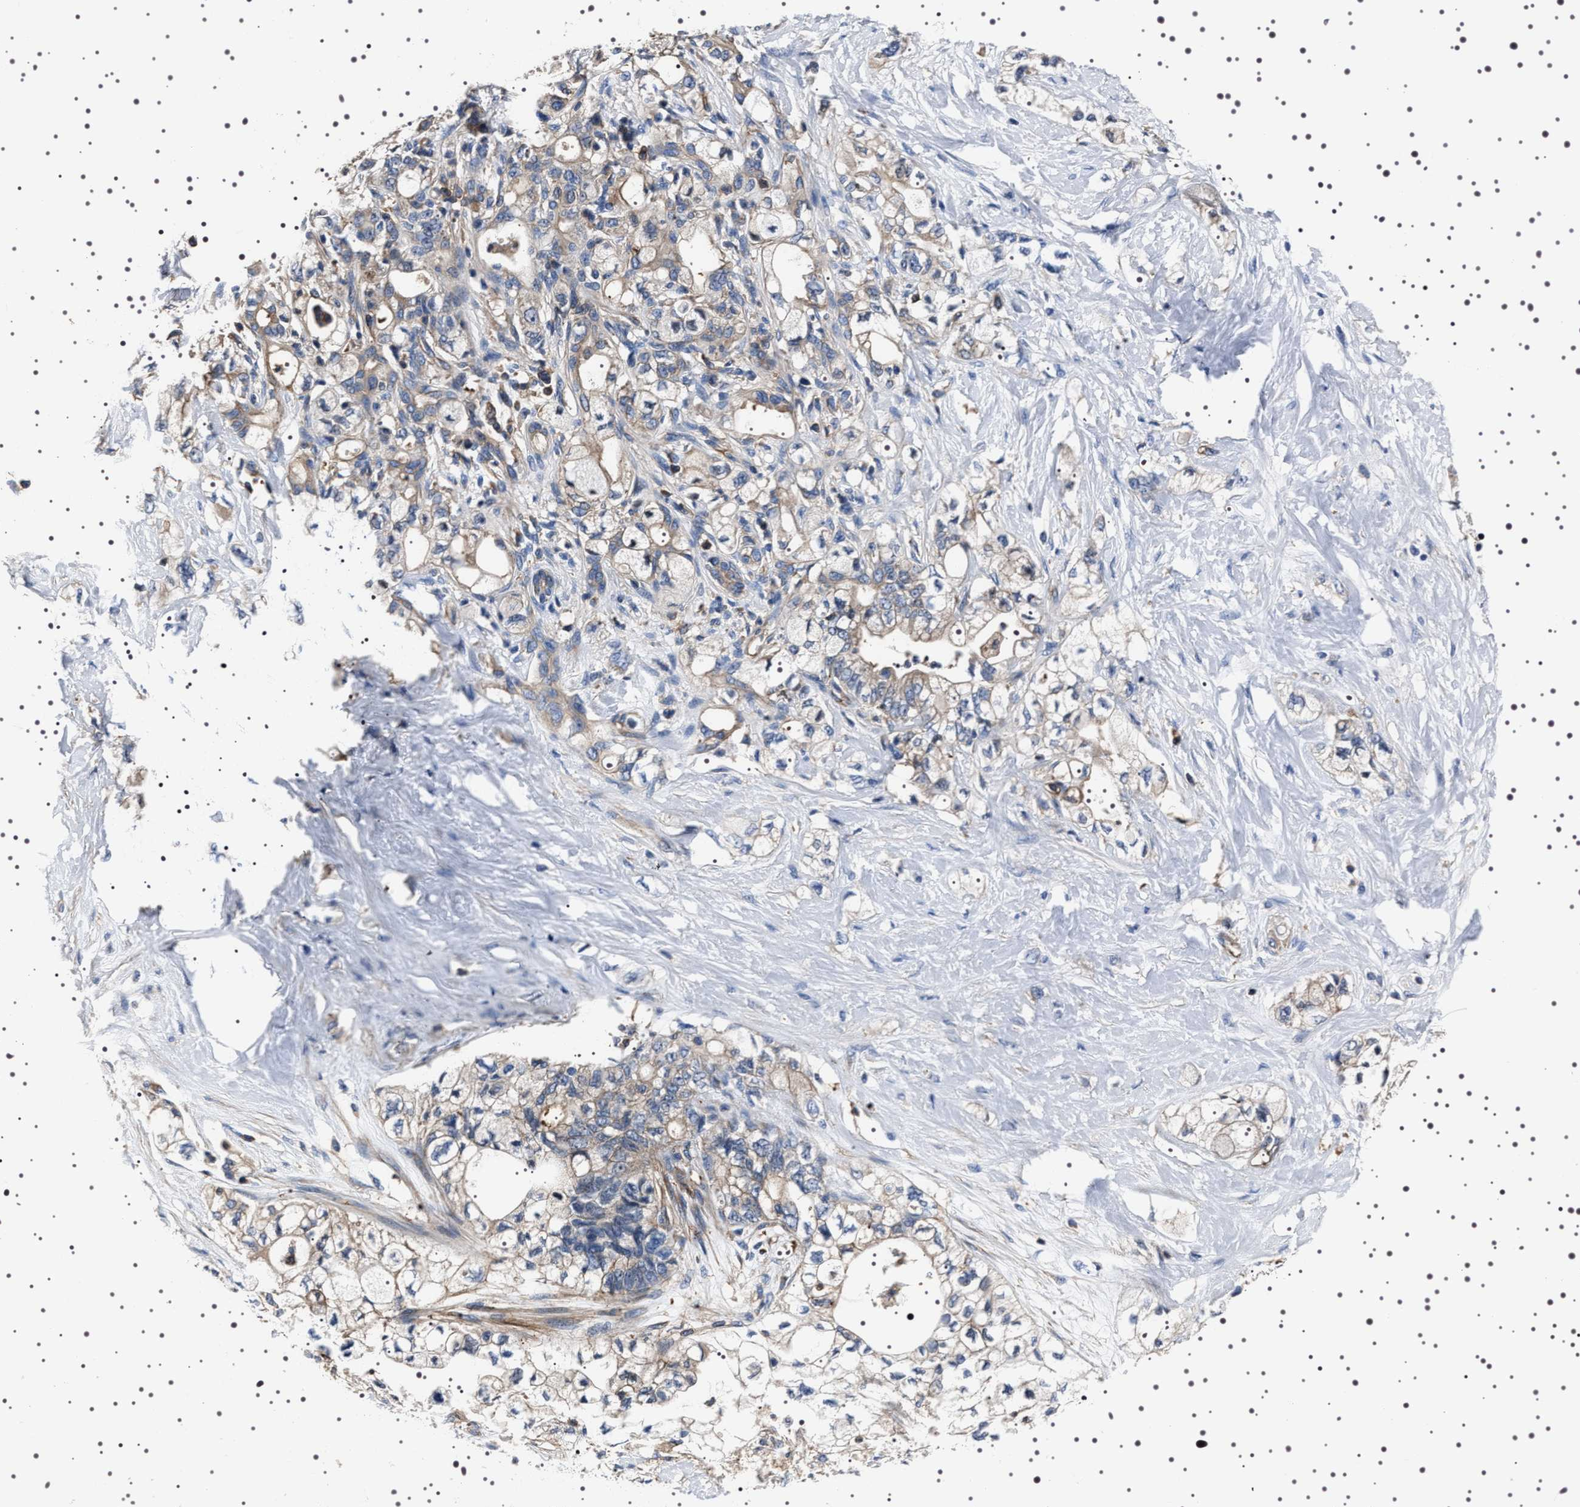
{"staining": {"intensity": "weak", "quantity": "25%-75%", "location": "cytoplasmic/membranous"}, "tissue": "pancreatic cancer", "cell_type": "Tumor cells", "image_type": "cancer", "snomed": [{"axis": "morphology", "description": "Adenocarcinoma, NOS"}, {"axis": "topography", "description": "Pancreas"}], "caption": "Weak cytoplasmic/membranous protein staining is seen in about 25%-75% of tumor cells in pancreatic cancer (adenocarcinoma).", "gene": "WDR1", "patient": {"sex": "male", "age": 70}}